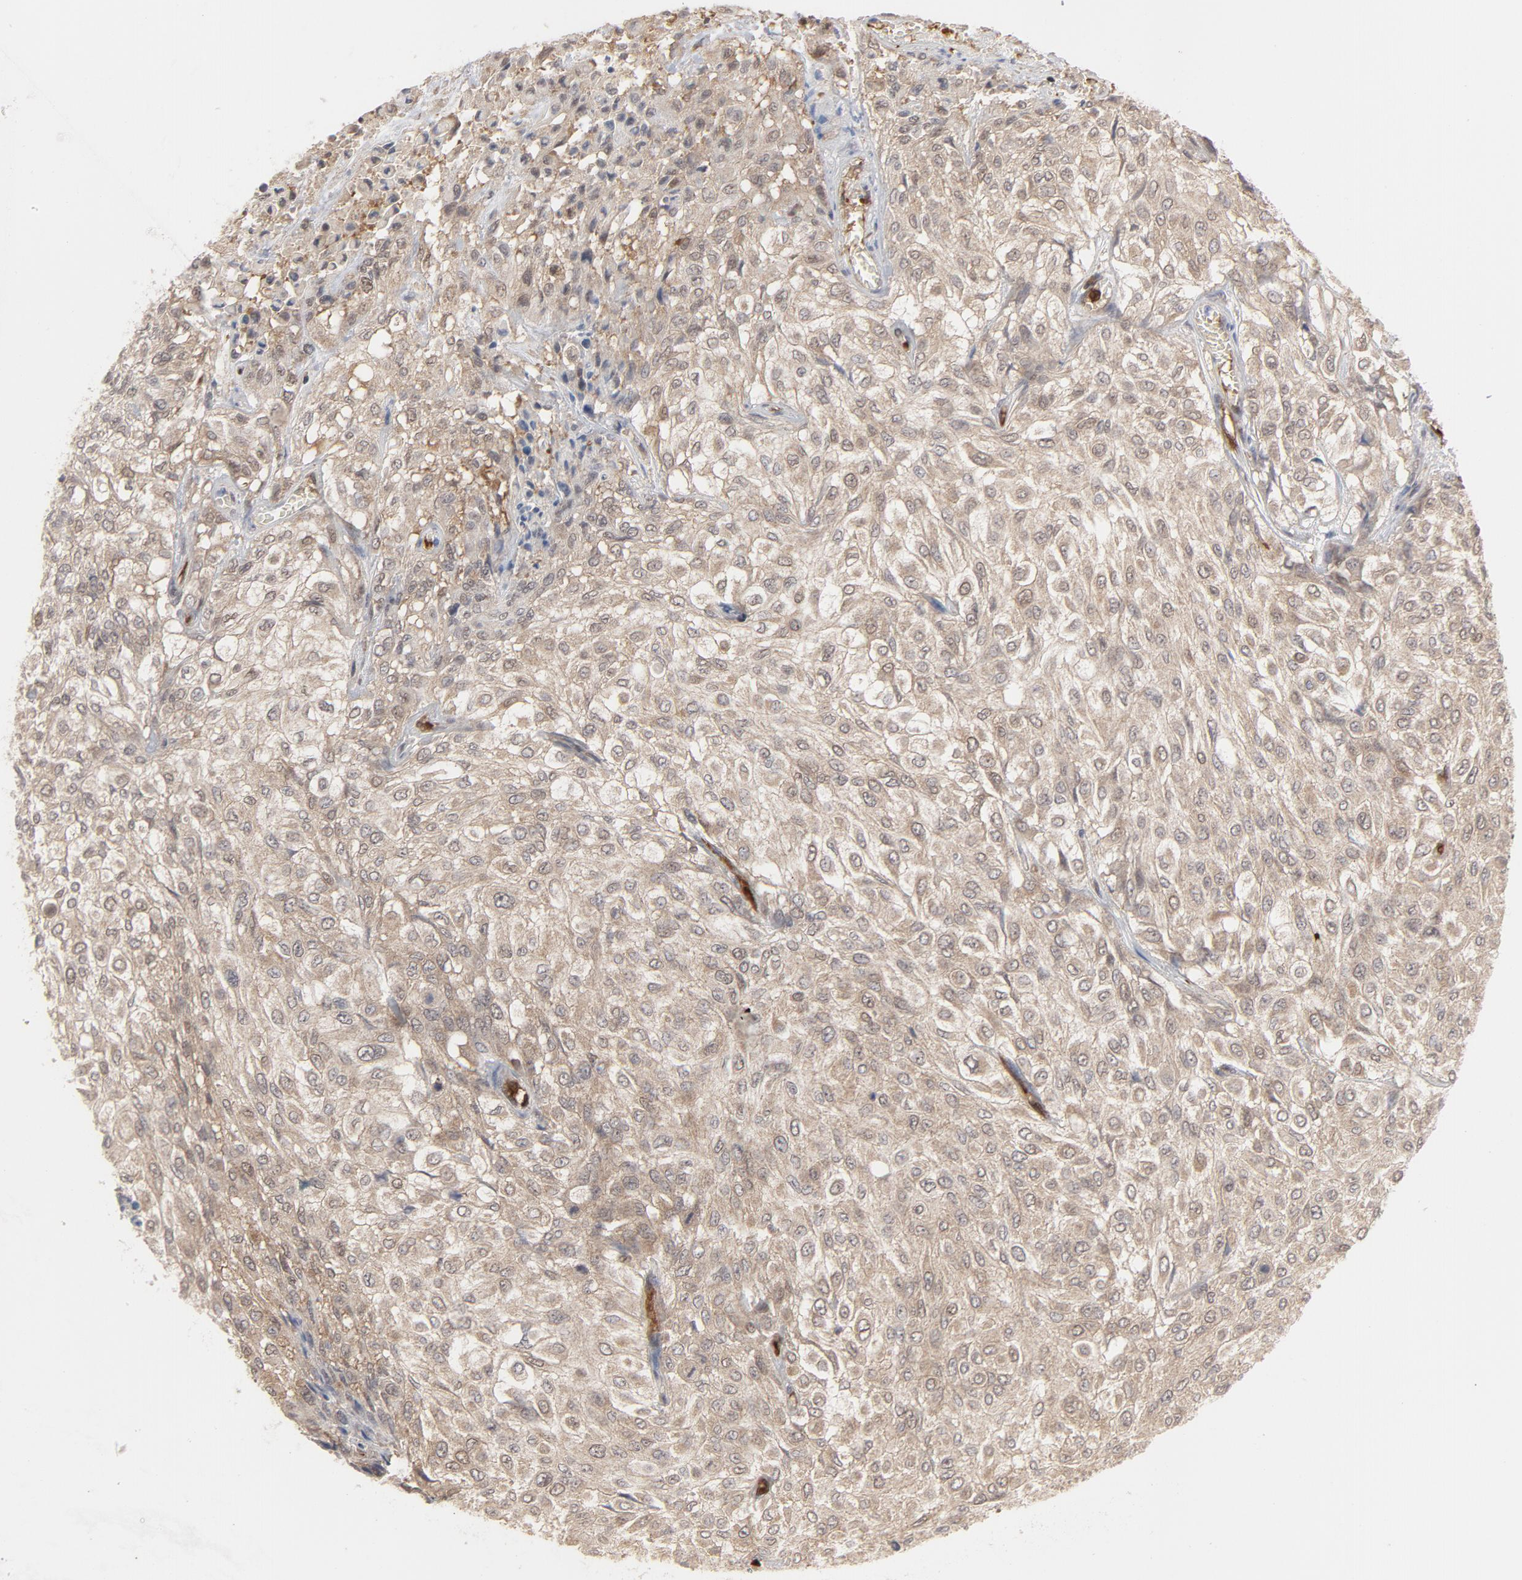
{"staining": {"intensity": "weak", "quantity": ">75%", "location": "cytoplasmic/membranous"}, "tissue": "urothelial cancer", "cell_type": "Tumor cells", "image_type": "cancer", "snomed": [{"axis": "morphology", "description": "Urothelial carcinoma, High grade"}, {"axis": "topography", "description": "Urinary bladder"}], "caption": "An image of human urothelial cancer stained for a protein displays weak cytoplasmic/membranous brown staining in tumor cells. (Brightfield microscopy of DAB IHC at high magnification).", "gene": "PRDX1", "patient": {"sex": "male", "age": 57}}